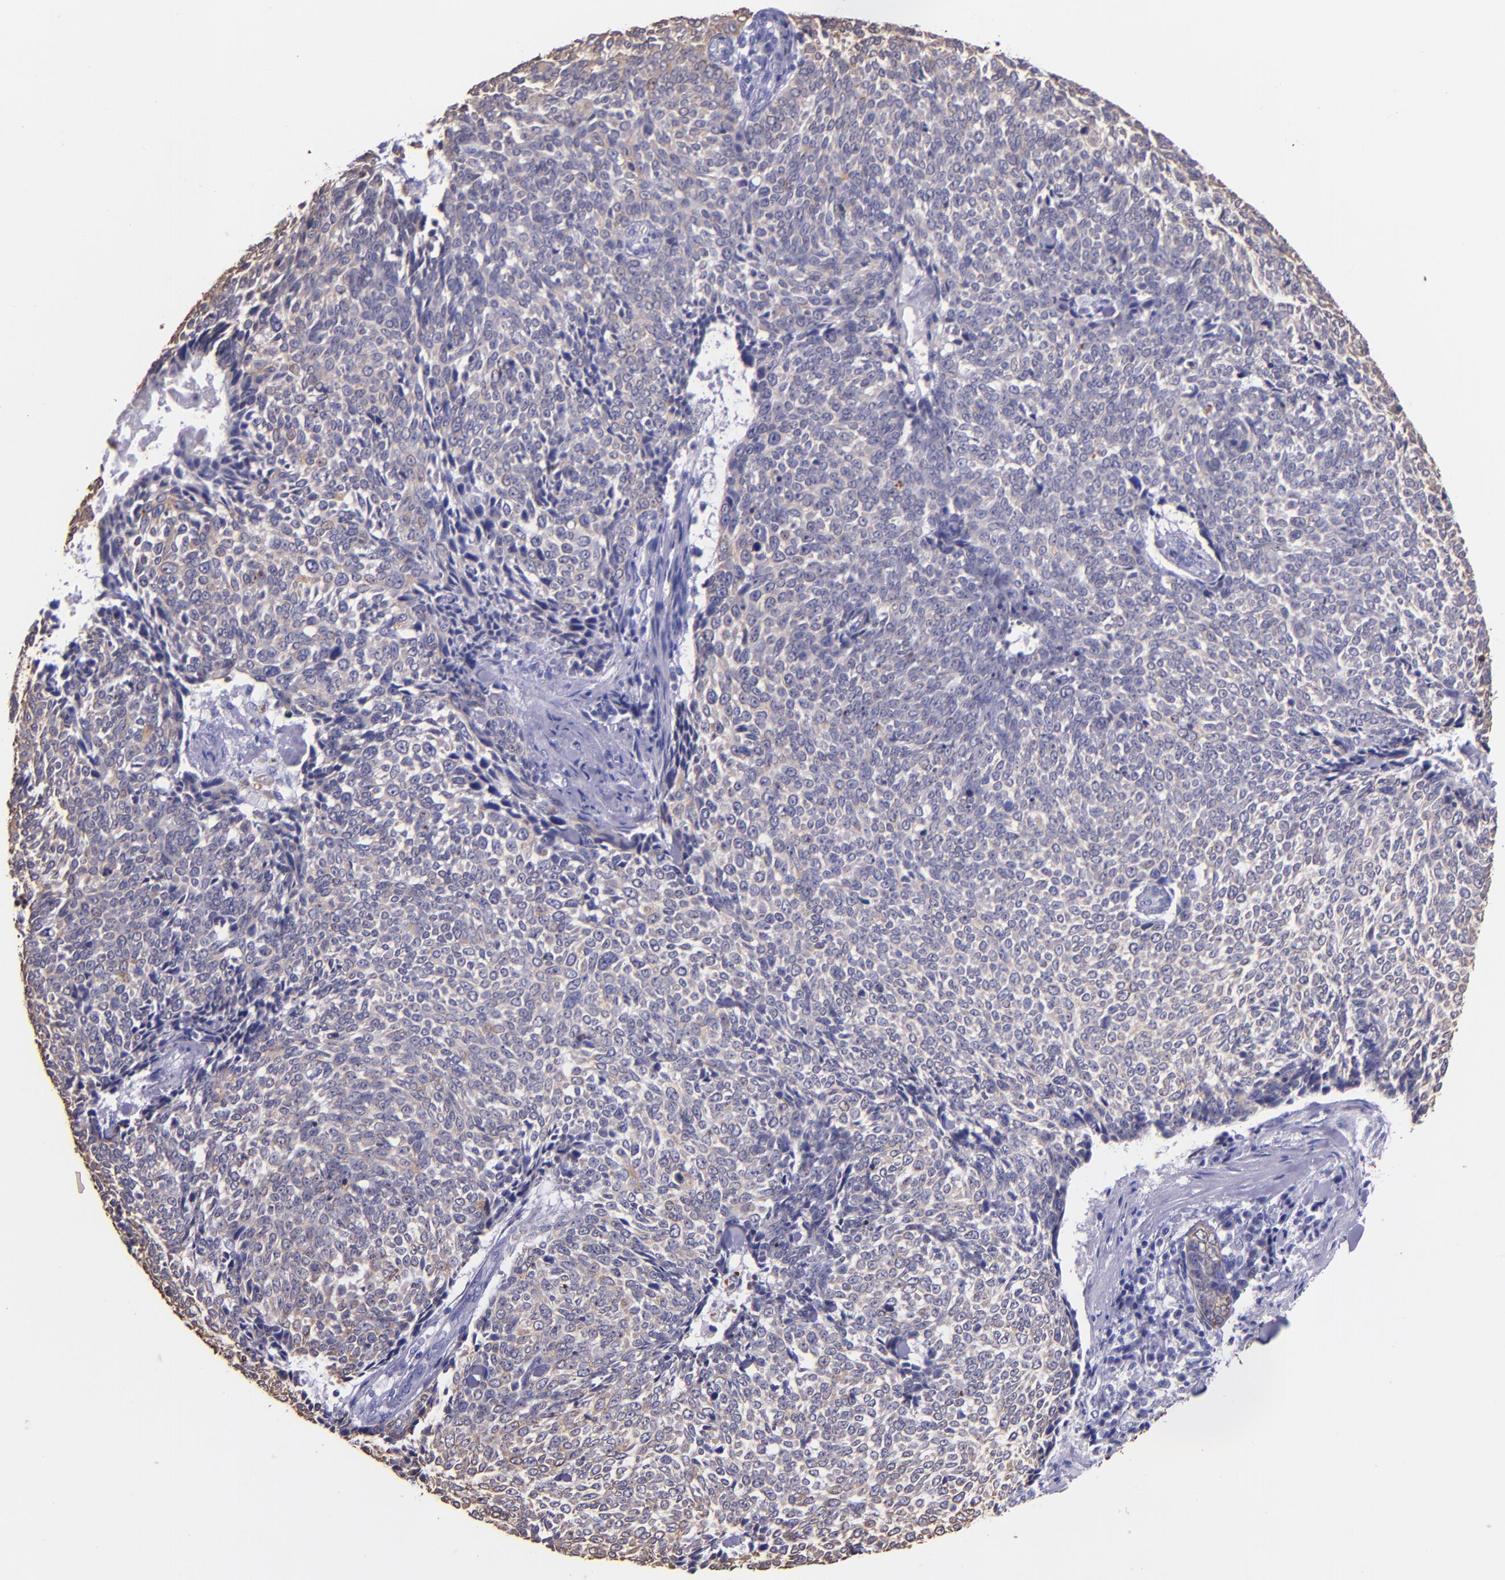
{"staining": {"intensity": "weak", "quantity": "25%-75%", "location": "cytoplasmic/membranous"}, "tissue": "skin cancer", "cell_type": "Tumor cells", "image_type": "cancer", "snomed": [{"axis": "morphology", "description": "Basal cell carcinoma"}, {"axis": "topography", "description": "Skin"}], "caption": "Brown immunohistochemical staining in human skin cancer reveals weak cytoplasmic/membranous staining in approximately 25%-75% of tumor cells. Using DAB (brown) and hematoxylin (blue) stains, captured at high magnification using brightfield microscopy.", "gene": "KRT4", "patient": {"sex": "female", "age": 89}}